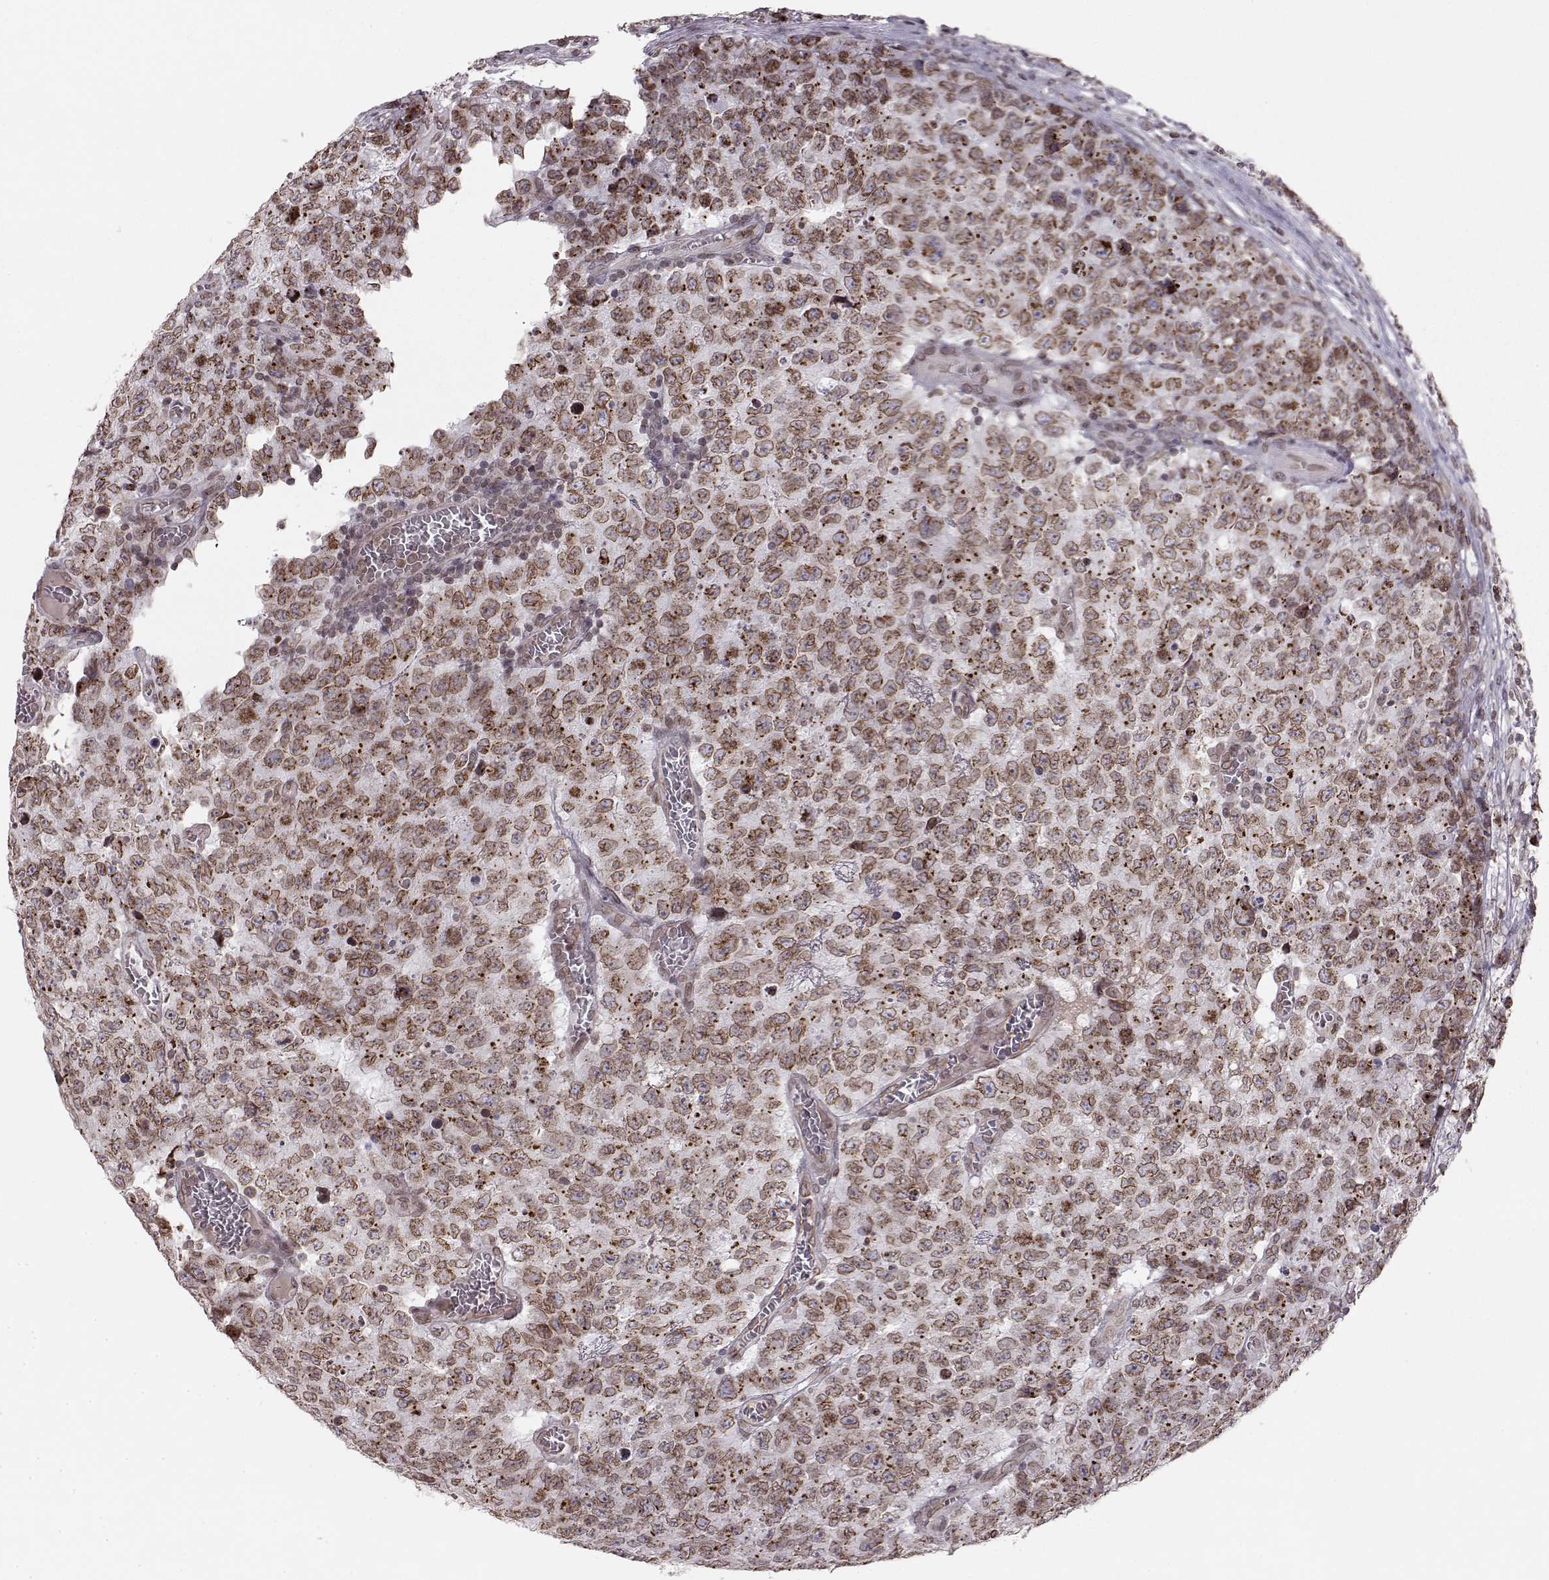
{"staining": {"intensity": "moderate", "quantity": ">75%", "location": "cytoplasmic/membranous,nuclear"}, "tissue": "testis cancer", "cell_type": "Tumor cells", "image_type": "cancer", "snomed": [{"axis": "morphology", "description": "Carcinoma, Embryonal, NOS"}, {"axis": "topography", "description": "Testis"}], "caption": "Testis embryonal carcinoma stained with a brown dye displays moderate cytoplasmic/membranous and nuclear positive expression in about >75% of tumor cells.", "gene": "DCAF12", "patient": {"sex": "male", "age": 23}}